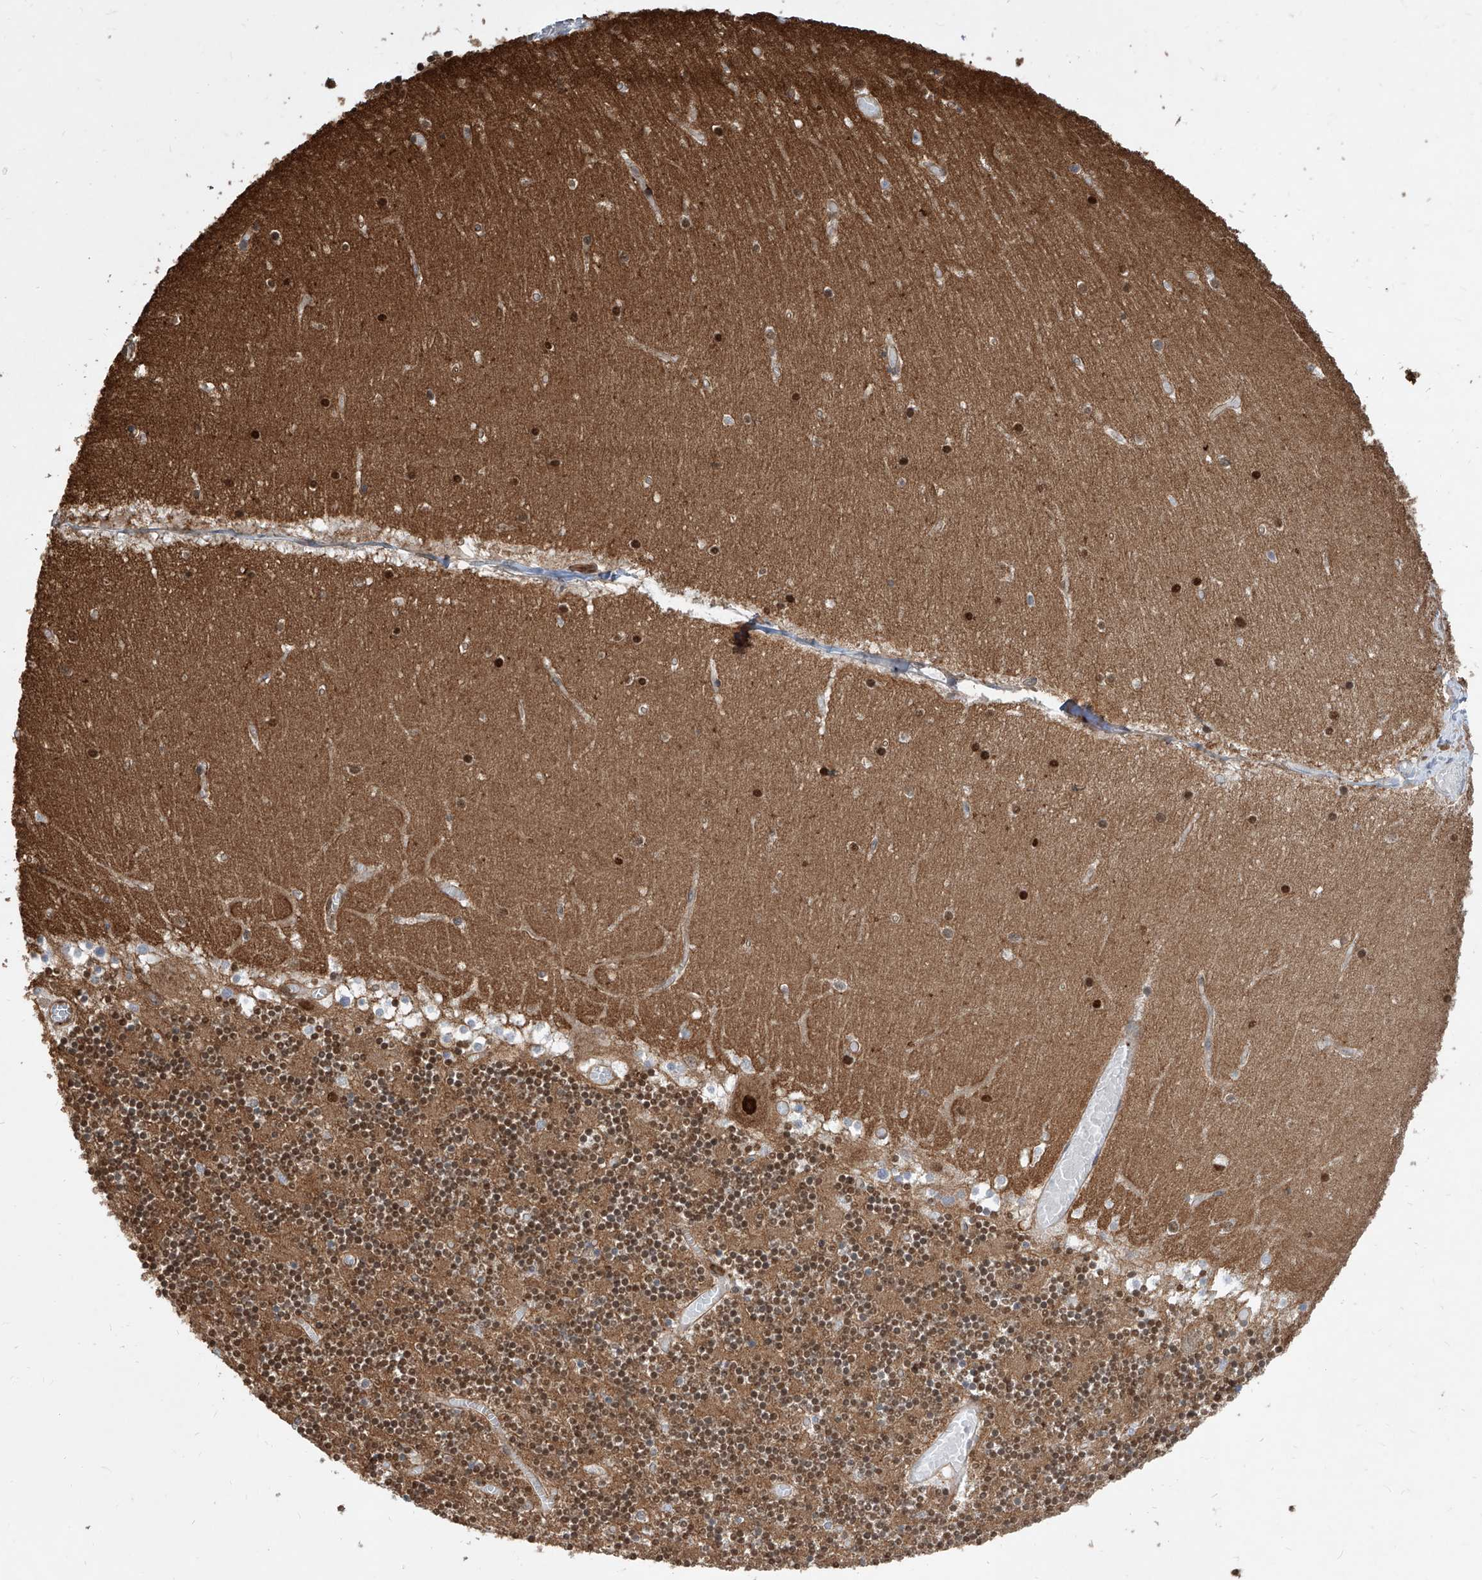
{"staining": {"intensity": "moderate", "quantity": "25%-75%", "location": "cytoplasmic/membranous,nuclear"}, "tissue": "cerebellum", "cell_type": "Cells in granular layer", "image_type": "normal", "snomed": [{"axis": "morphology", "description": "Normal tissue, NOS"}, {"axis": "topography", "description": "Cerebellum"}], "caption": "The histopathology image shows immunohistochemical staining of benign cerebellum. There is moderate cytoplasmic/membranous,nuclear positivity is seen in about 25%-75% of cells in granular layer. (DAB IHC, brown staining for protein, blue staining for nuclei).", "gene": "MAGED2", "patient": {"sex": "female", "age": 28}}